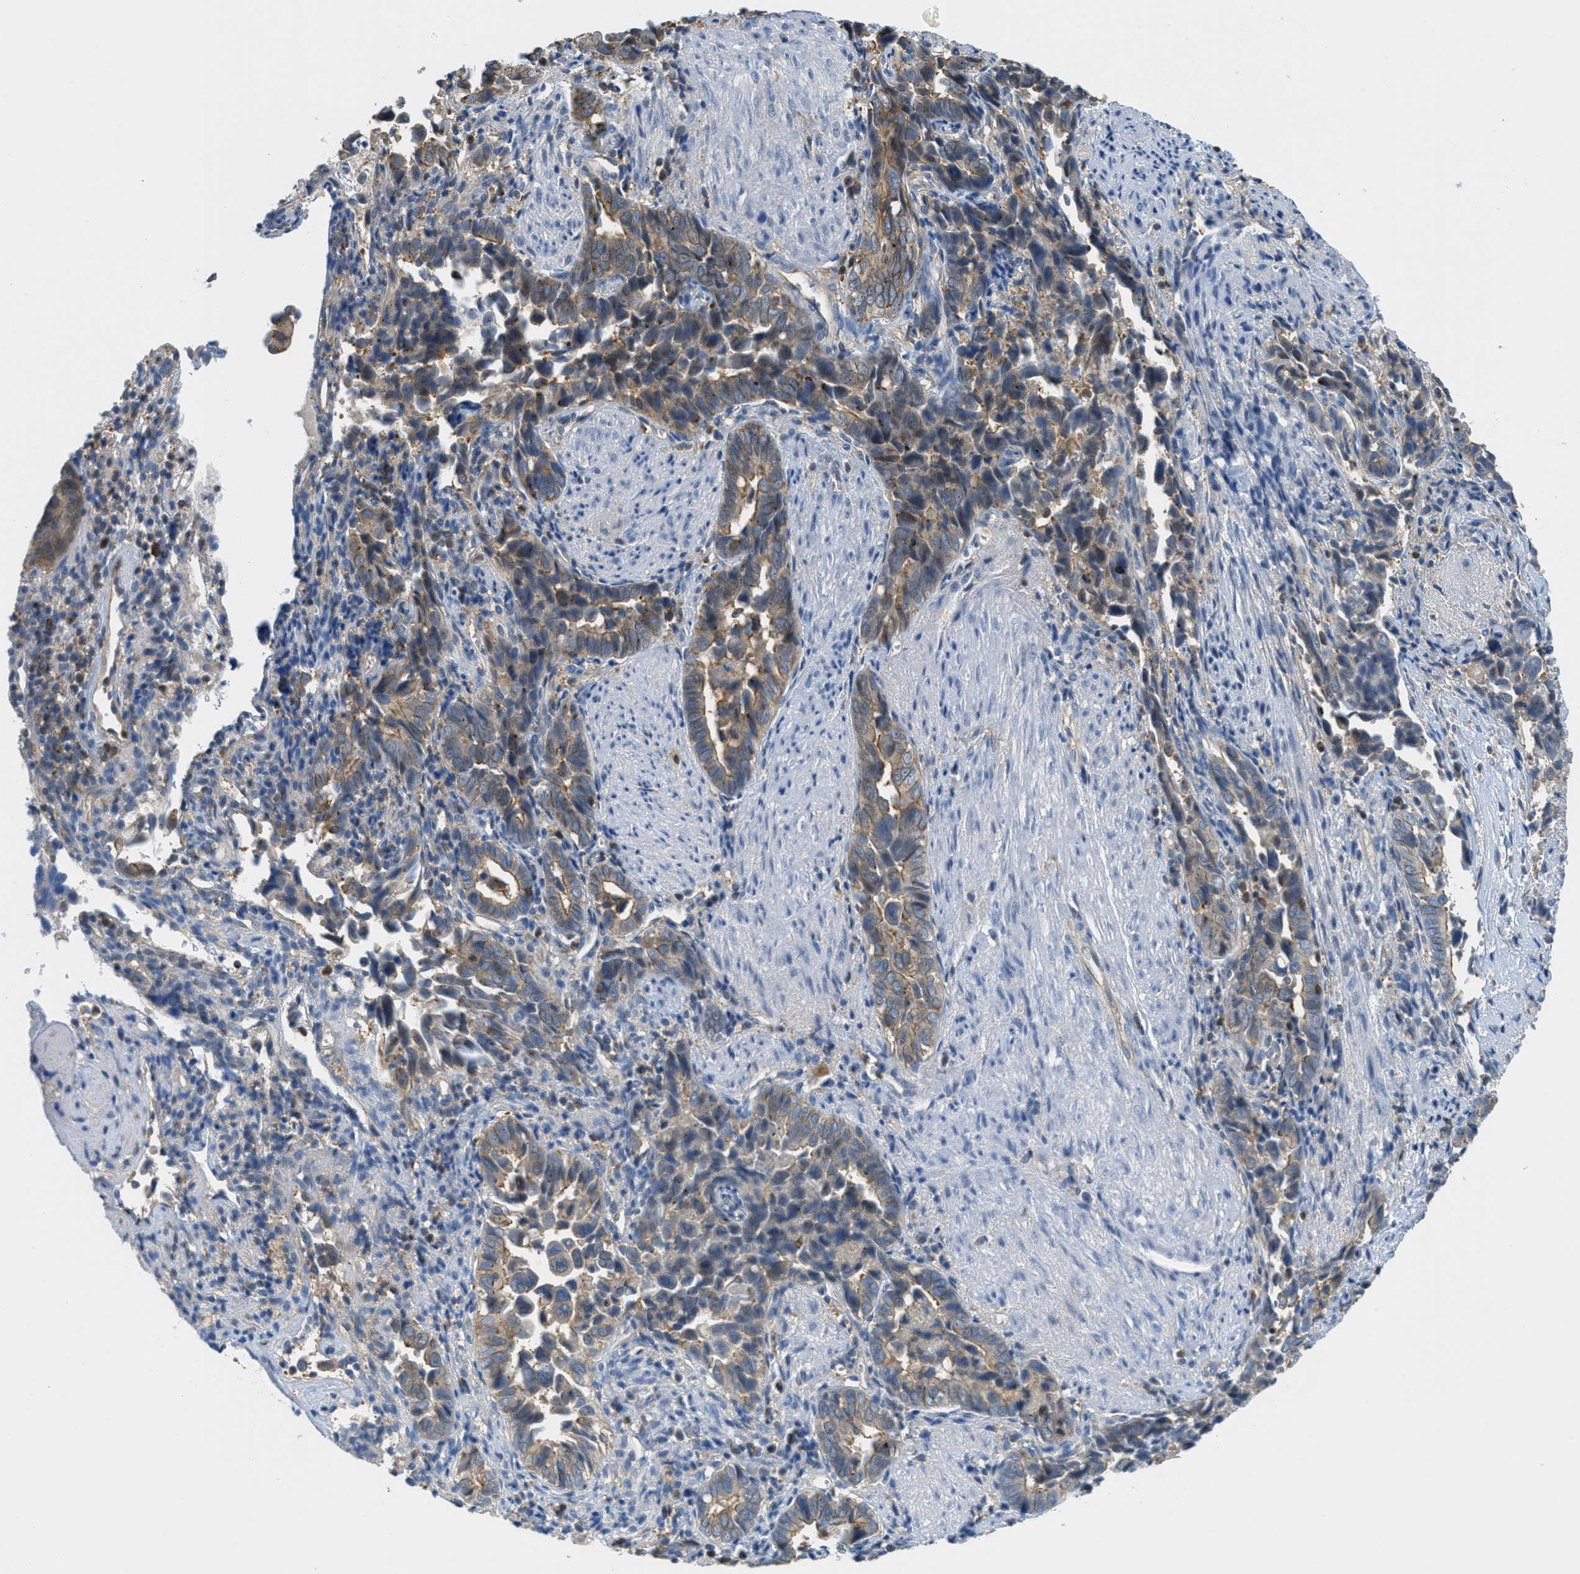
{"staining": {"intensity": "weak", "quantity": ">75%", "location": "cytoplasmic/membranous"}, "tissue": "liver cancer", "cell_type": "Tumor cells", "image_type": "cancer", "snomed": [{"axis": "morphology", "description": "Cholangiocarcinoma"}, {"axis": "topography", "description": "Liver"}], "caption": "Weak cytoplasmic/membranous staining for a protein is present in about >75% of tumor cells of cholangiocarcinoma (liver) using immunohistochemistry (IHC).", "gene": "GRIK2", "patient": {"sex": "female", "age": 79}}